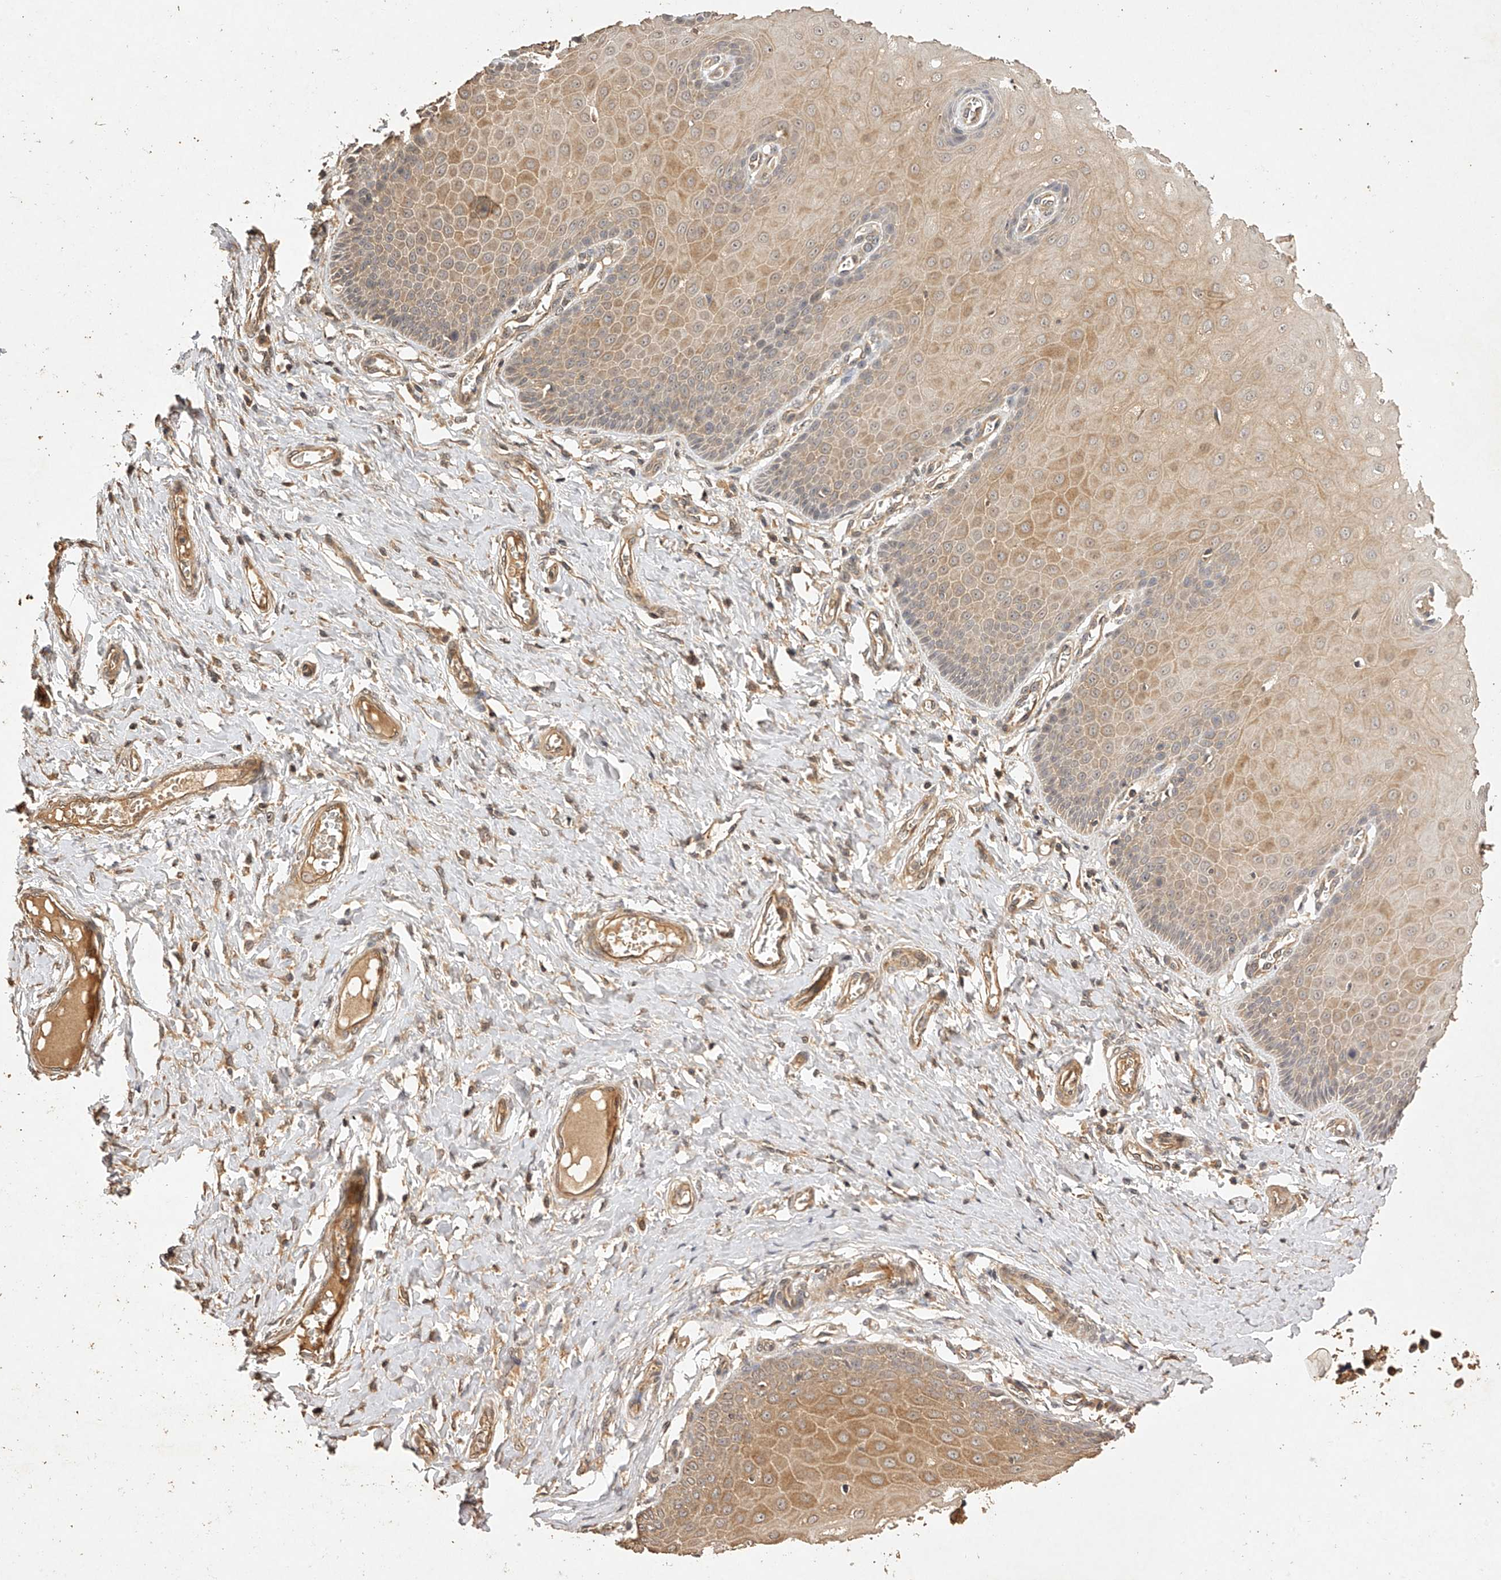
{"staining": {"intensity": "moderate", "quantity": ">75%", "location": "cytoplasmic/membranous"}, "tissue": "cervix", "cell_type": "Glandular cells", "image_type": "normal", "snomed": [{"axis": "morphology", "description": "Normal tissue, NOS"}, {"axis": "topography", "description": "Cervix"}], "caption": "A high-resolution photomicrograph shows immunohistochemistry (IHC) staining of unremarkable cervix, which demonstrates moderate cytoplasmic/membranous staining in about >75% of glandular cells.", "gene": "NSMAF", "patient": {"sex": "female", "age": 55}}